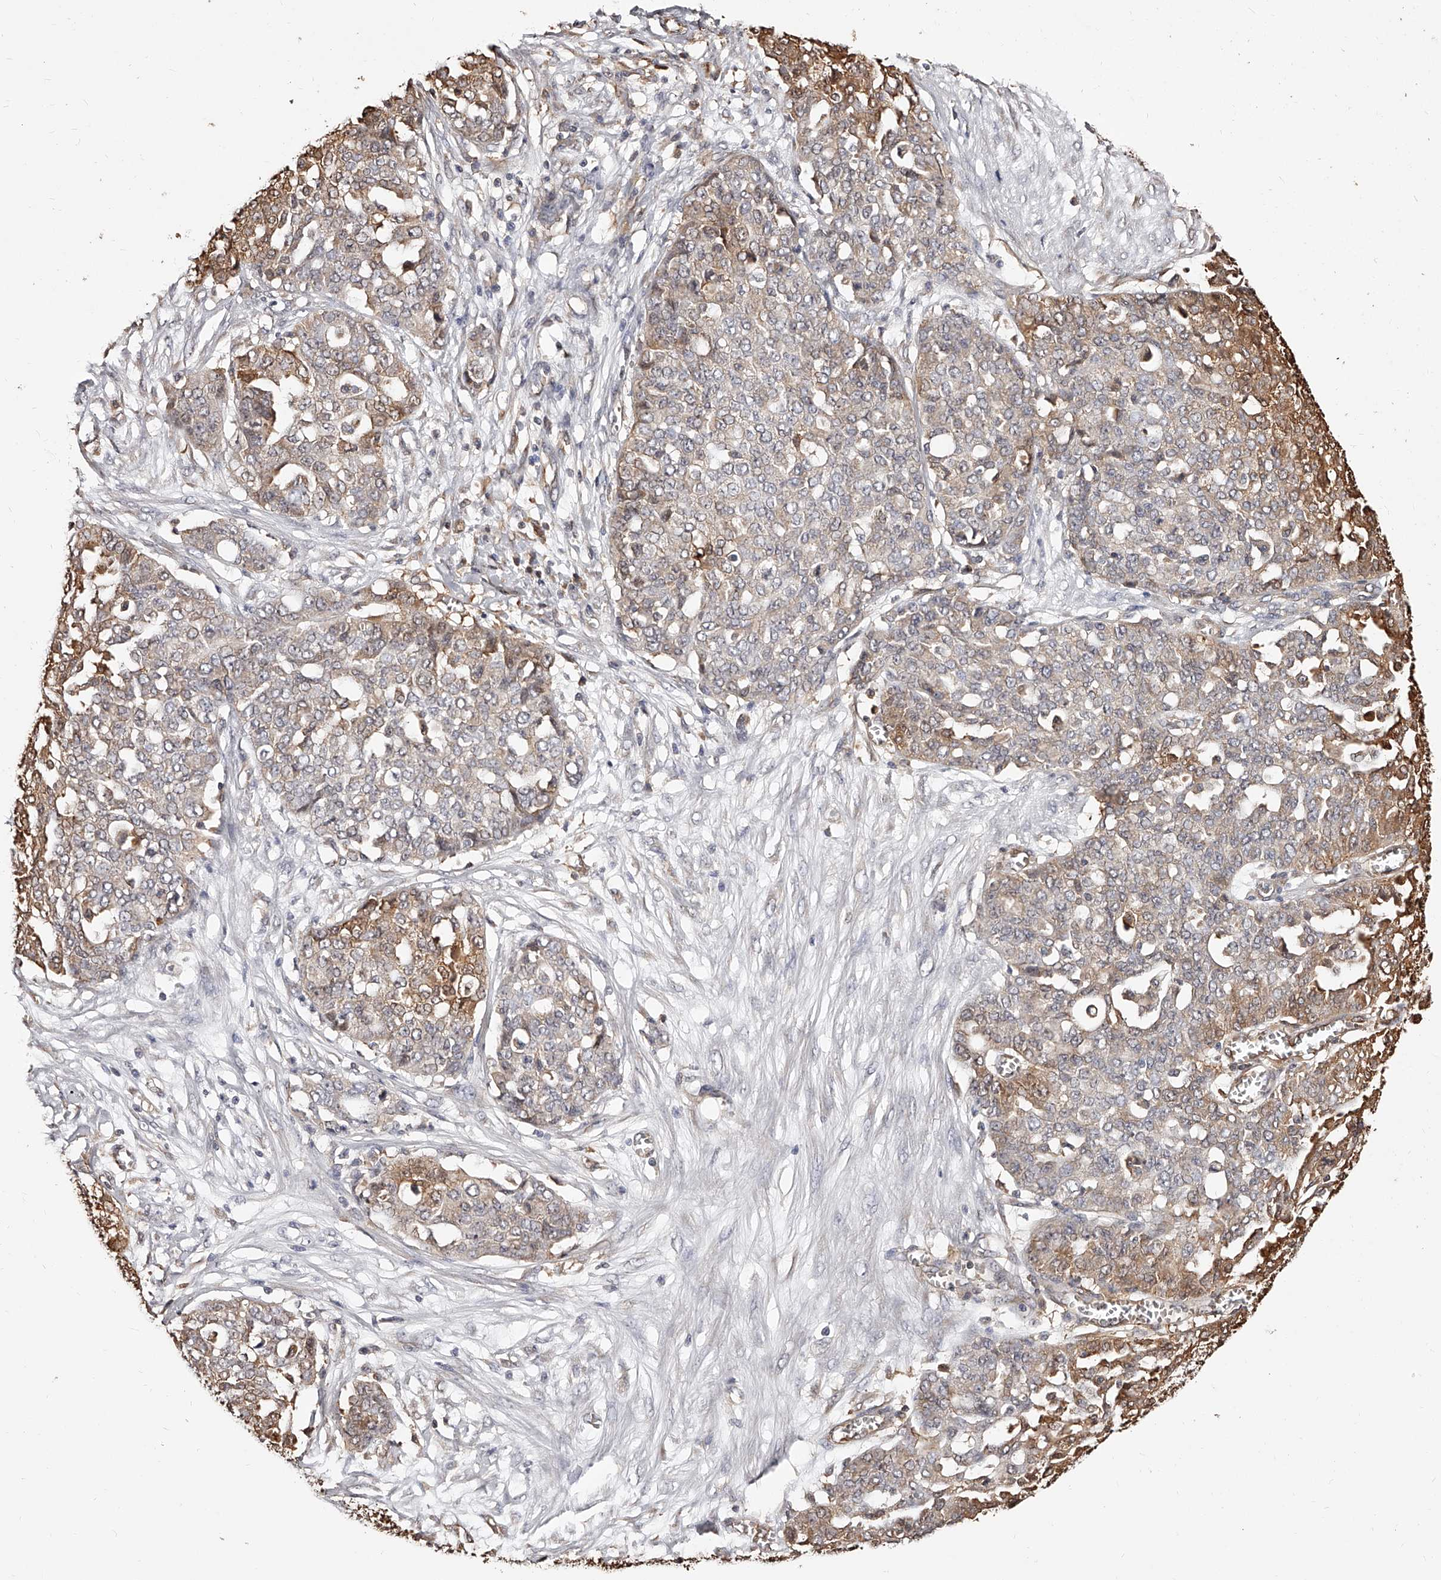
{"staining": {"intensity": "moderate", "quantity": "25%-75%", "location": "cytoplasmic/membranous"}, "tissue": "ovarian cancer", "cell_type": "Tumor cells", "image_type": "cancer", "snomed": [{"axis": "morphology", "description": "Cystadenocarcinoma, serous, NOS"}, {"axis": "topography", "description": "Soft tissue"}, {"axis": "topography", "description": "Ovary"}], "caption": "Protein expression analysis of serous cystadenocarcinoma (ovarian) exhibits moderate cytoplasmic/membranous staining in approximately 25%-75% of tumor cells.", "gene": "ZNF582", "patient": {"sex": "female", "age": 57}}